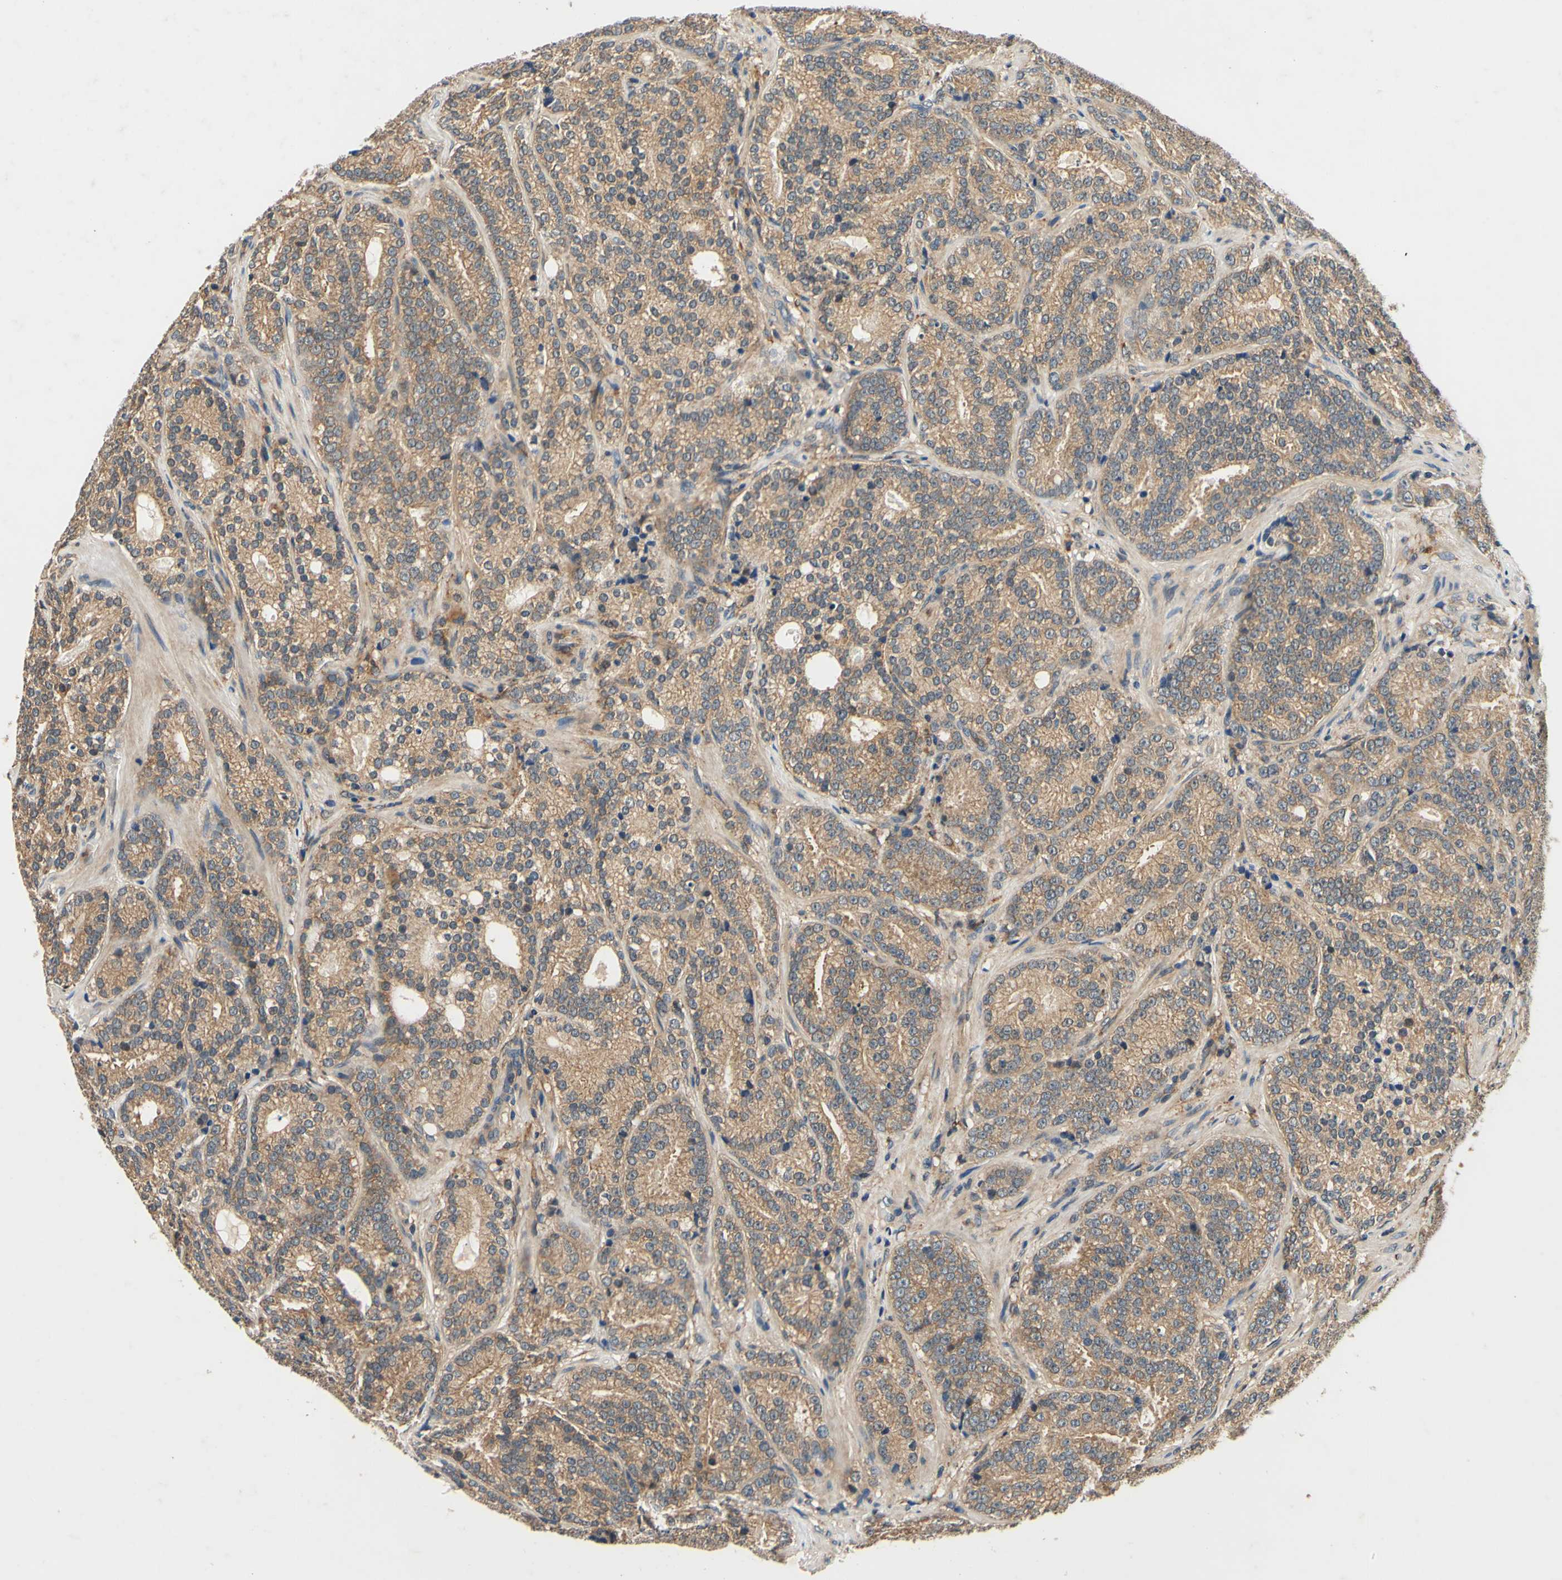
{"staining": {"intensity": "moderate", "quantity": ">75%", "location": "cytoplasmic/membranous"}, "tissue": "prostate cancer", "cell_type": "Tumor cells", "image_type": "cancer", "snomed": [{"axis": "morphology", "description": "Adenocarcinoma, High grade"}, {"axis": "topography", "description": "Prostate"}], "caption": "Protein expression analysis of prostate high-grade adenocarcinoma demonstrates moderate cytoplasmic/membranous expression in about >75% of tumor cells. The staining is performed using DAB brown chromogen to label protein expression. The nuclei are counter-stained blue using hematoxylin.", "gene": "PLA2G4A", "patient": {"sex": "male", "age": 61}}